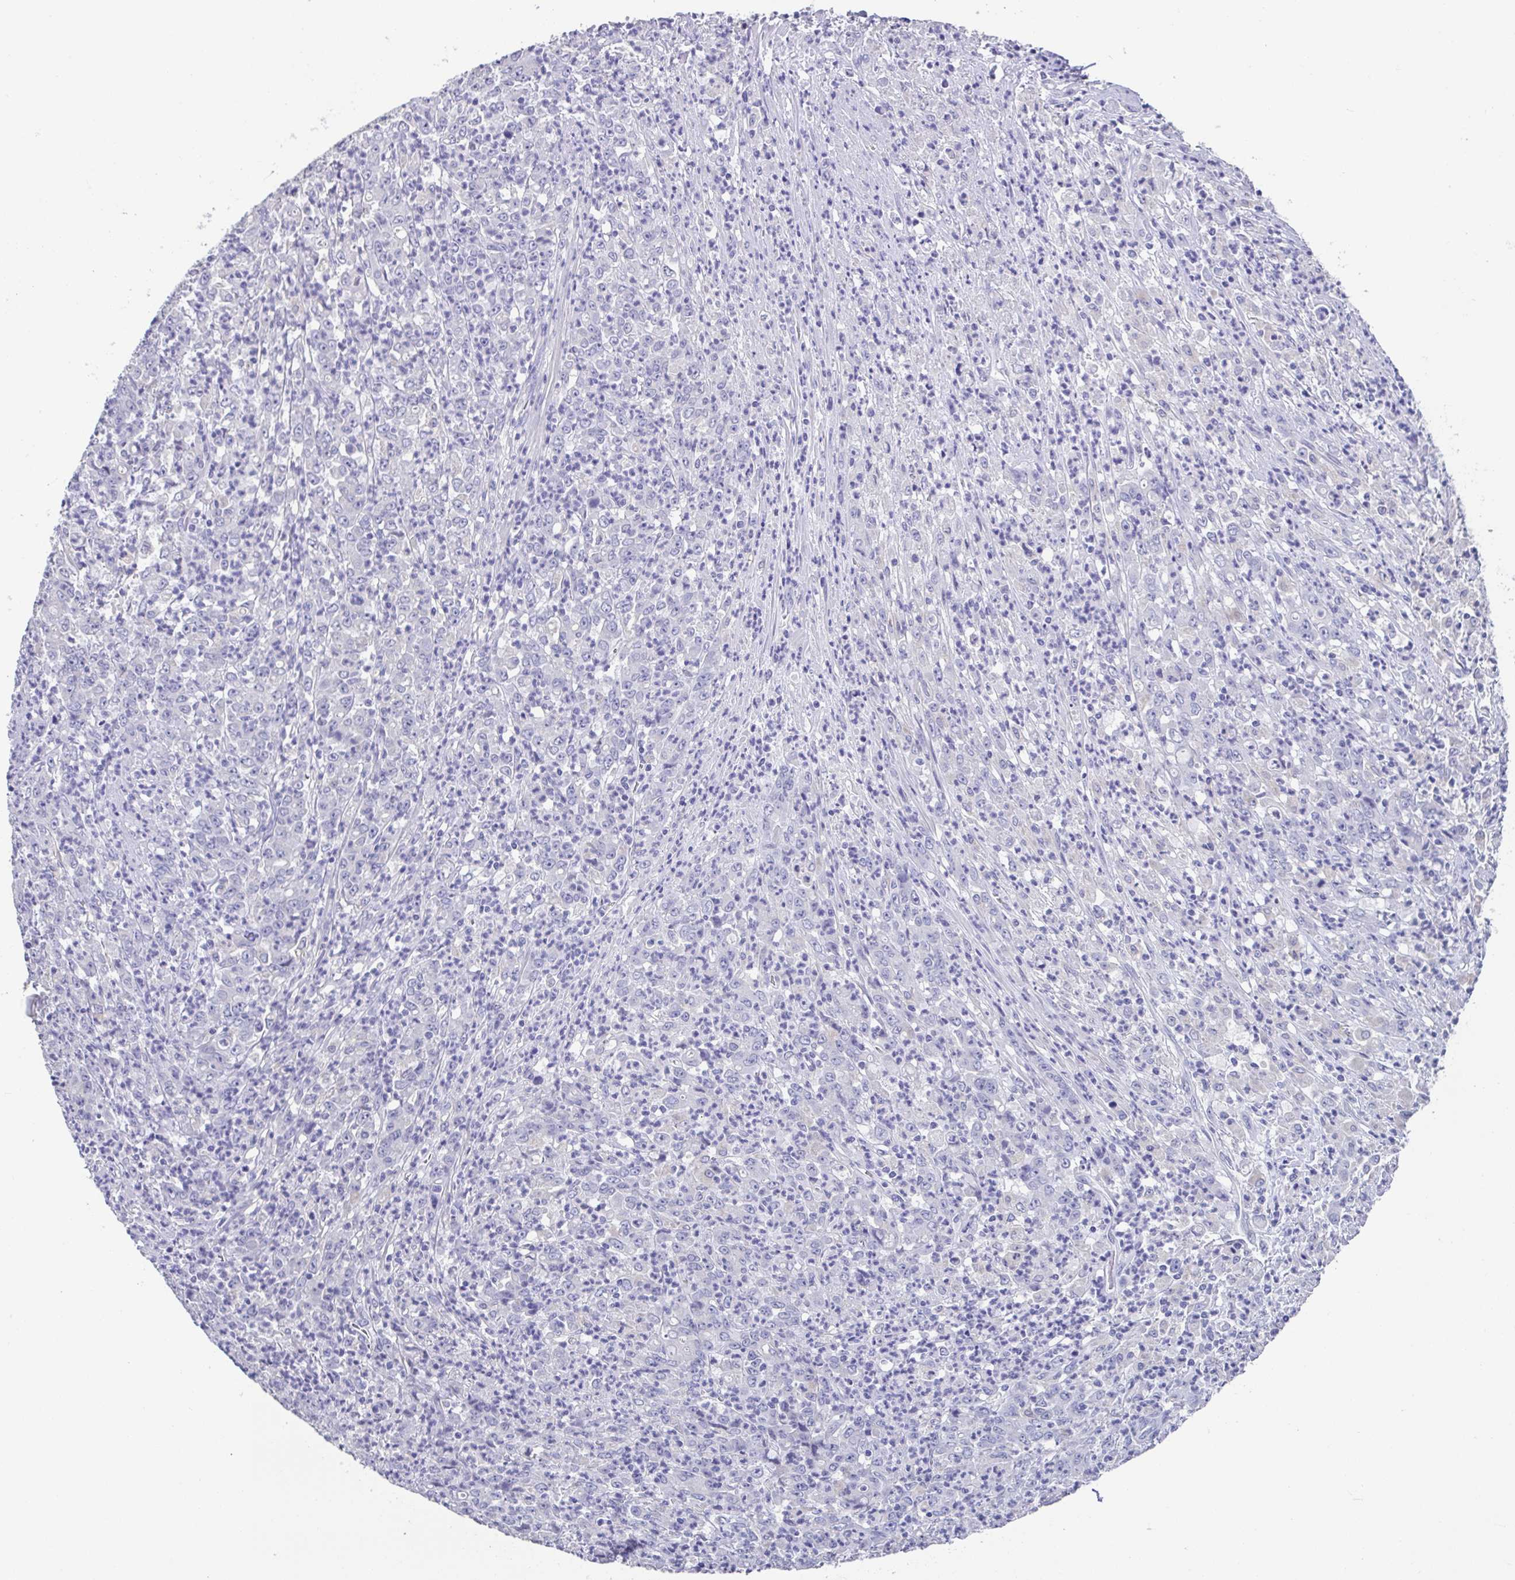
{"staining": {"intensity": "negative", "quantity": "none", "location": "none"}, "tissue": "stomach cancer", "cell_type": "Tumor cells", "image_type": "cancer", "snomed": [{"axis": "morphology", "description": "Adenocarcinoma, NOS"}, {"axis": "topography", "description": "Stomach, lower"}], "caption": "This is an IHC photomicrograph of stomach cancer (adenocarcinoma). There is no positivity in tumor cells.", "gene": "RDH11", "patient": {"sex": "female", "age": 71}}